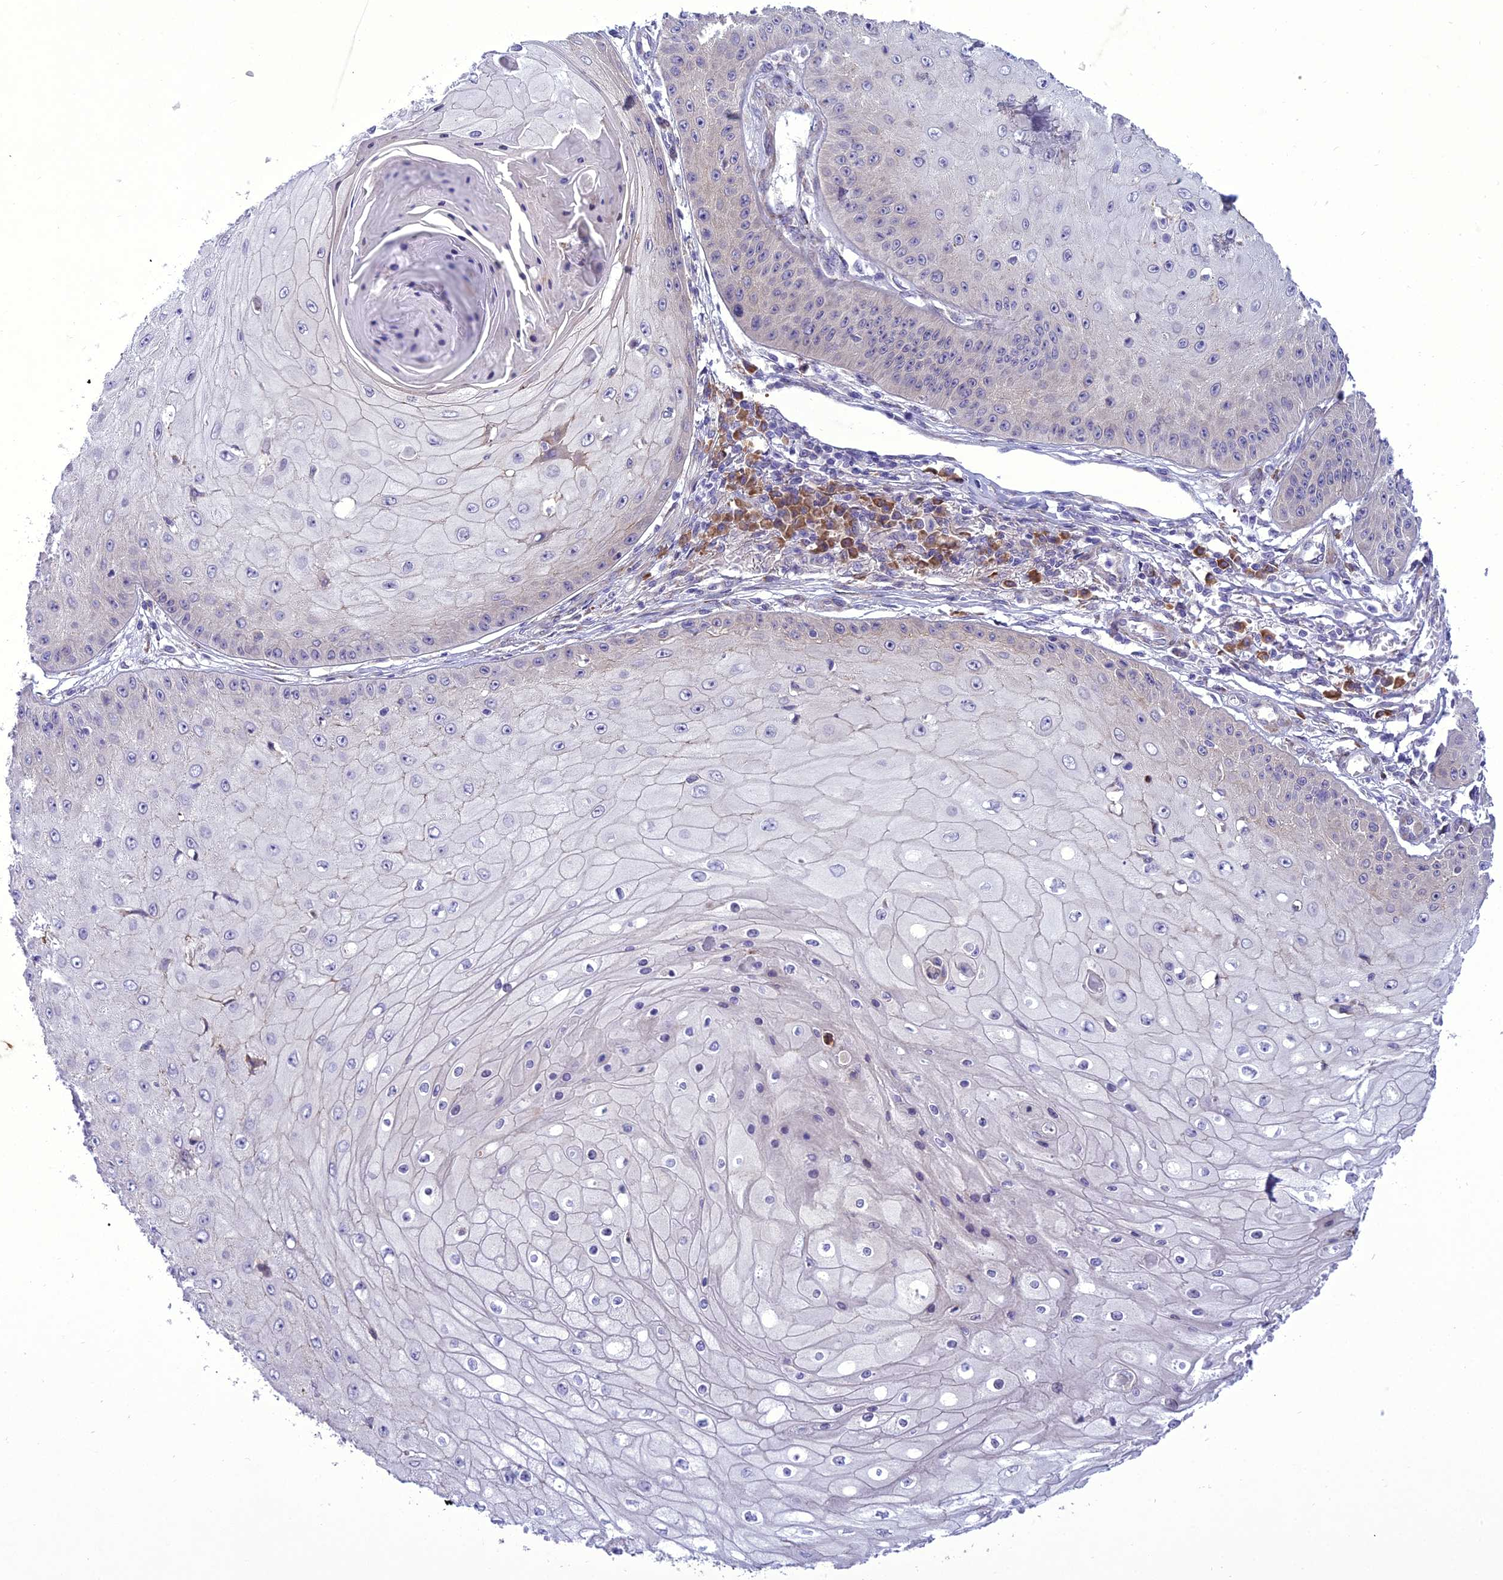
{"staining": {"intensity": "negative", "quantity": "none", "location": "none"}, "tissue": "skin cancer", "cell_type": "Tumor cells", "image_type": "cancer", "snomed": [{"axis": "morphology", "description": "Squamous cell carcinoma, NOS"}, {"axis": "topography", "description": "Skin"}], "caption": "This is a image of immunohistochemistry staining of skin cancer, which shows no positivity in tumor cells.", "gene": "NEURL2", "patient": {"sex": "male", "age": 70}}